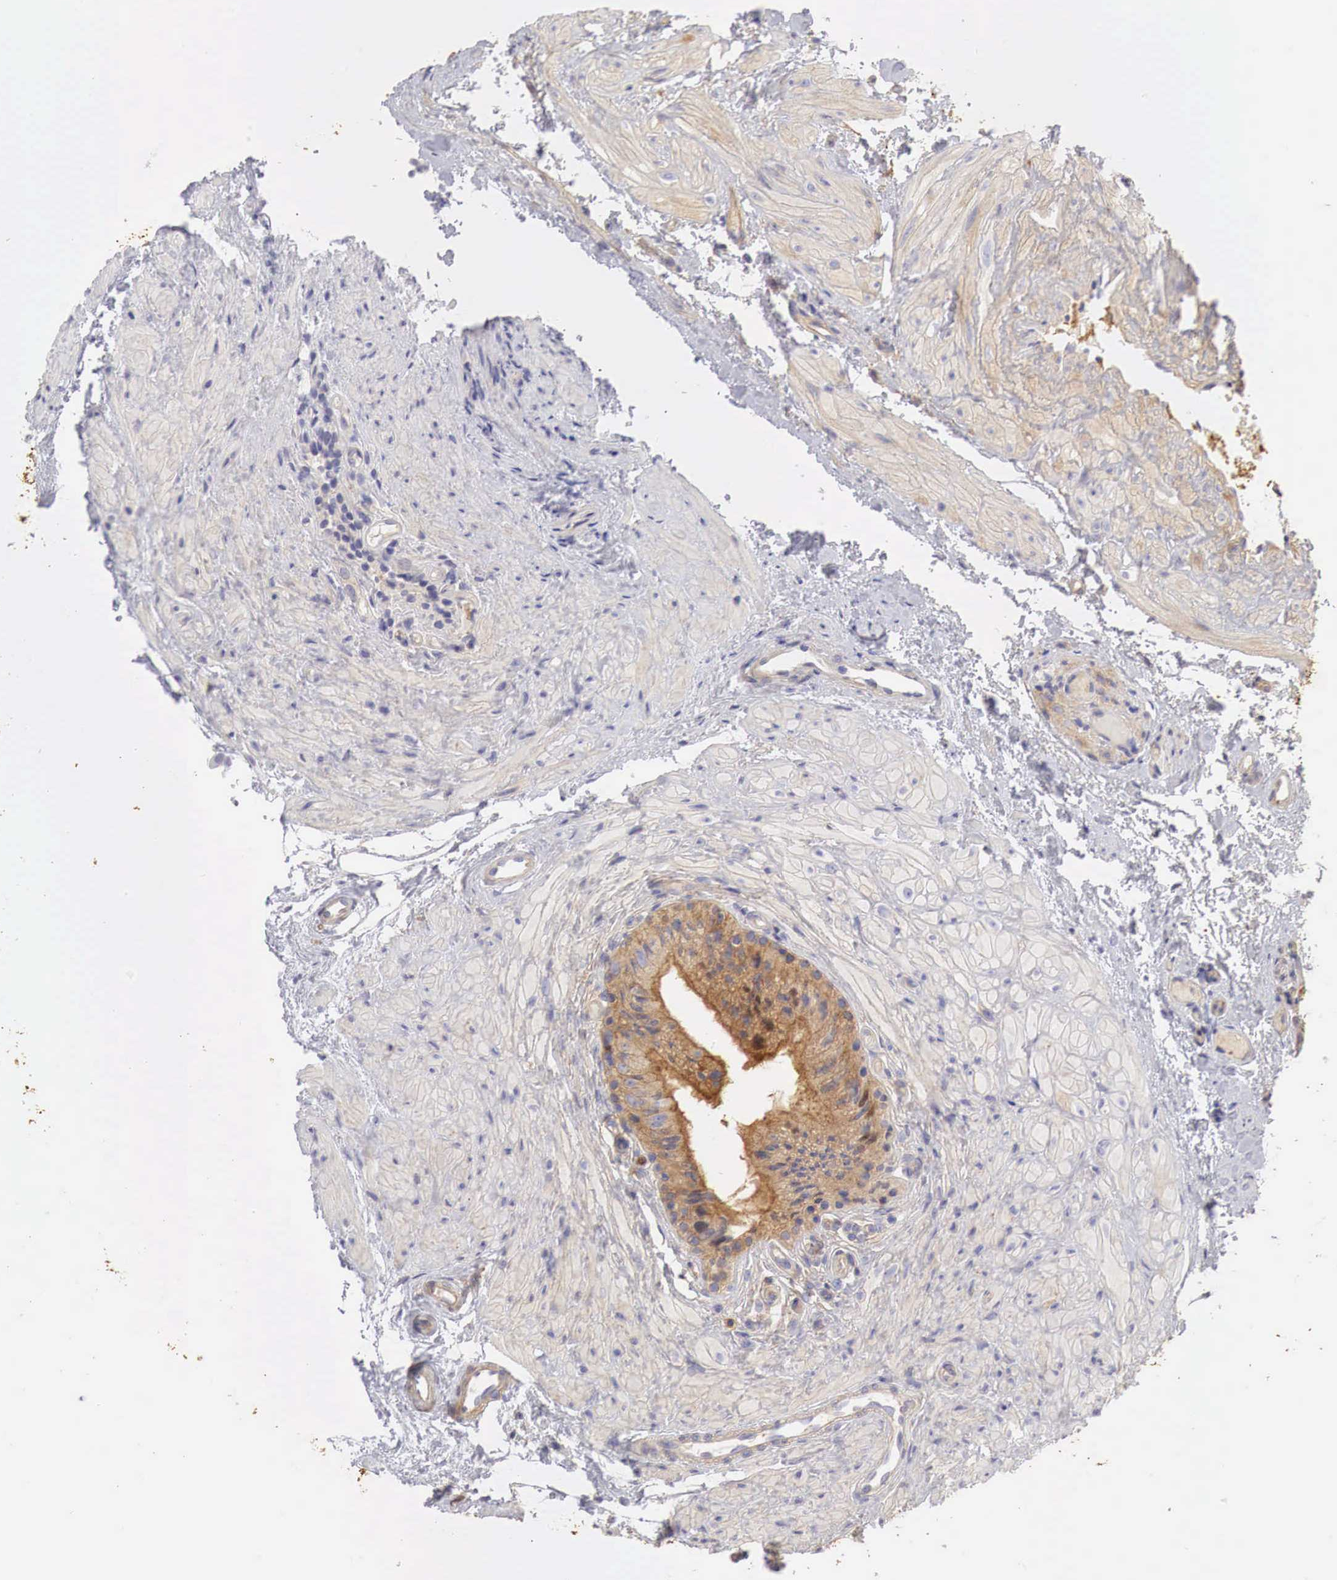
{"staining": {"intensity": "moderate", "quantity": ">75%", "location": "cytoplasmic/membranous"}, "tissue": "epididymis", "cell_type": "Glandular cells", "image_type": "normal", "snomed": [{"axis": "morphology", "description": "Normal tissue, NOS"}, {"axis": "topography", "description": "Epididymis"}], "caption": "The micrograph displays immunohistochemical staining of unremarkable epididymis. There is moderate cytoplasmic/membranous staining is present in approximately >75% of glandular cells.", "gene": "G6PD", "patient": {"sex": "male", "age": 74}}